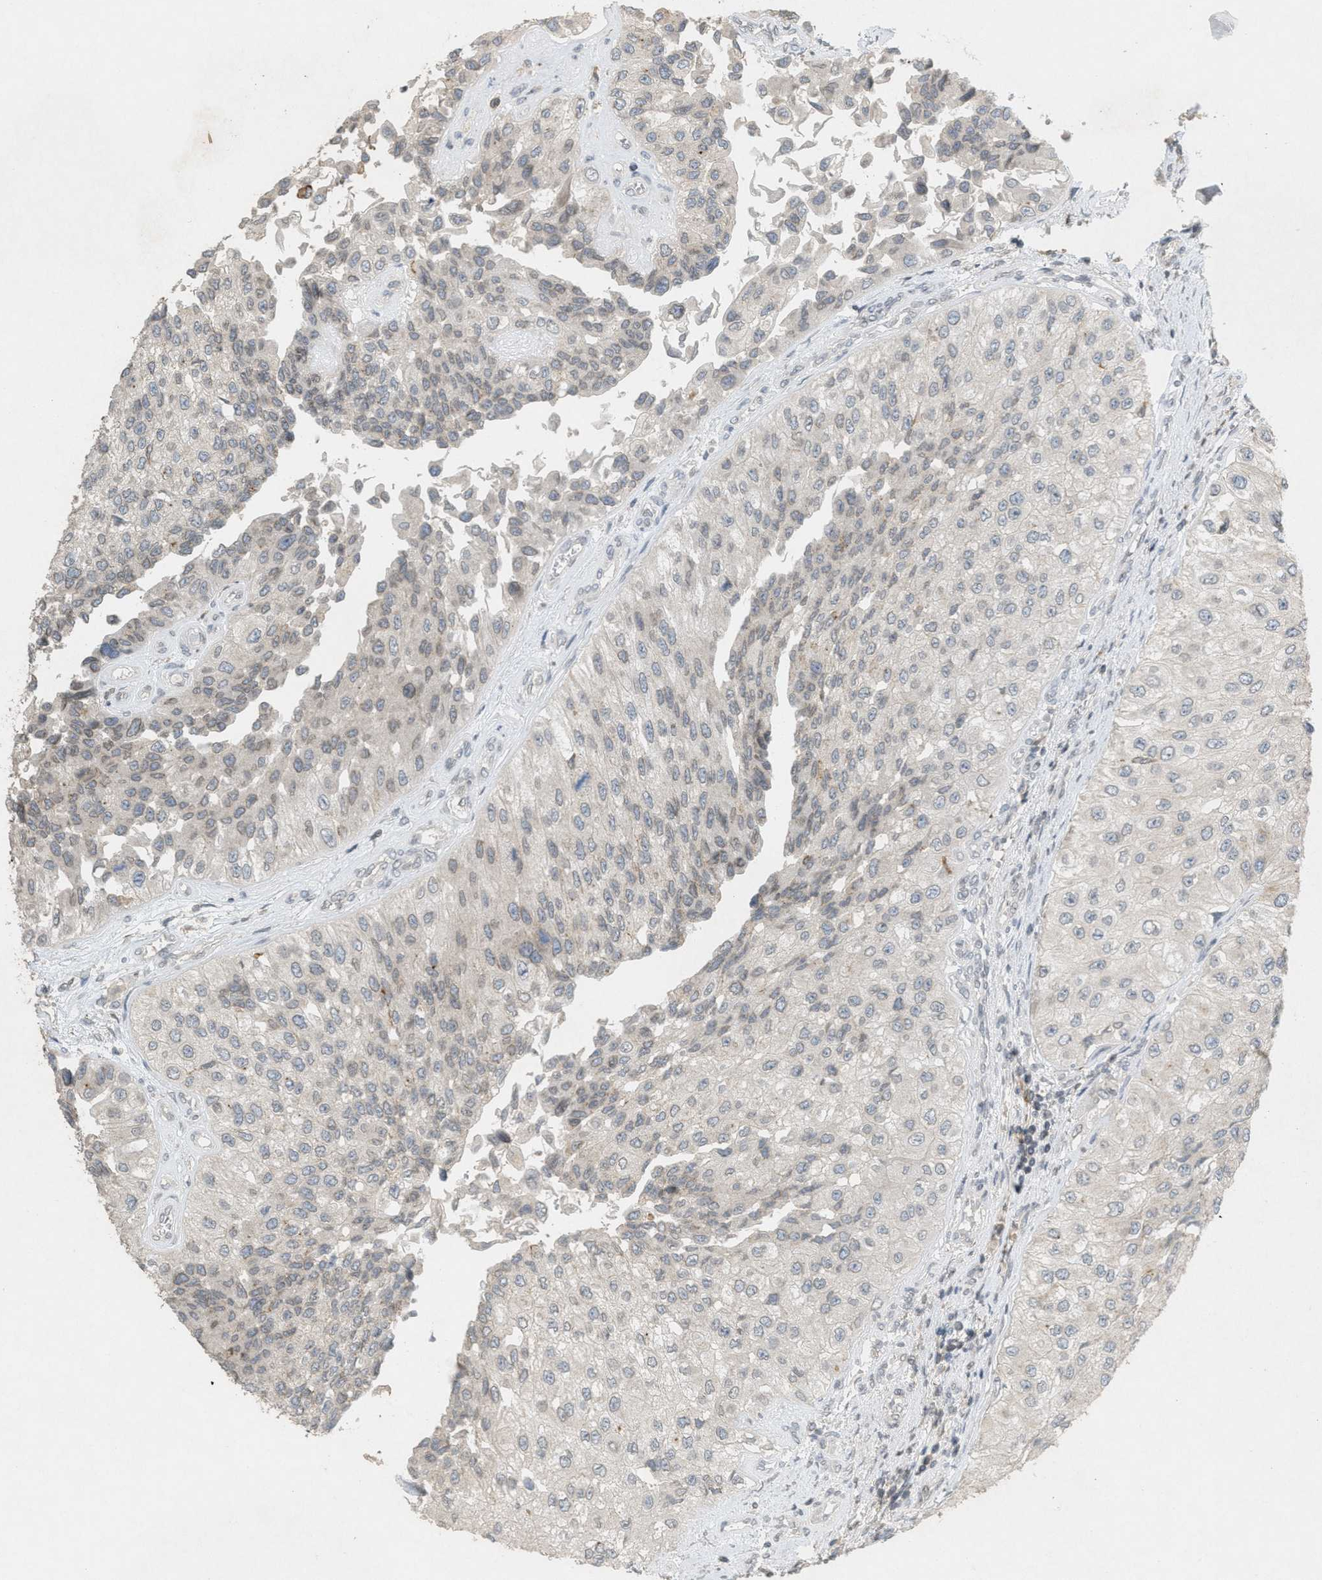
{"staining": {"intensity": "weak", "quantity": "<25%", "location": "cytoplasmic/membranous"}, "tissue": "urothelial cancer", "cell_type": "Tumor cells", "image_type": "cancer", "snomed": [{"axis": "morphology", "description": "Urothelial carcinoma, High grade"}, {"axis": "topography", "description": "Kidney"}, {"axis": "topography", "description": "Urinary bladder"}], "caption": "Urothelial carcinoma (high-grade) was stained to show a protein in brown. There is no significant expression in tumor cells.", "gene": "ABHD6", "patient": {"sex": "male", "age": 77}}